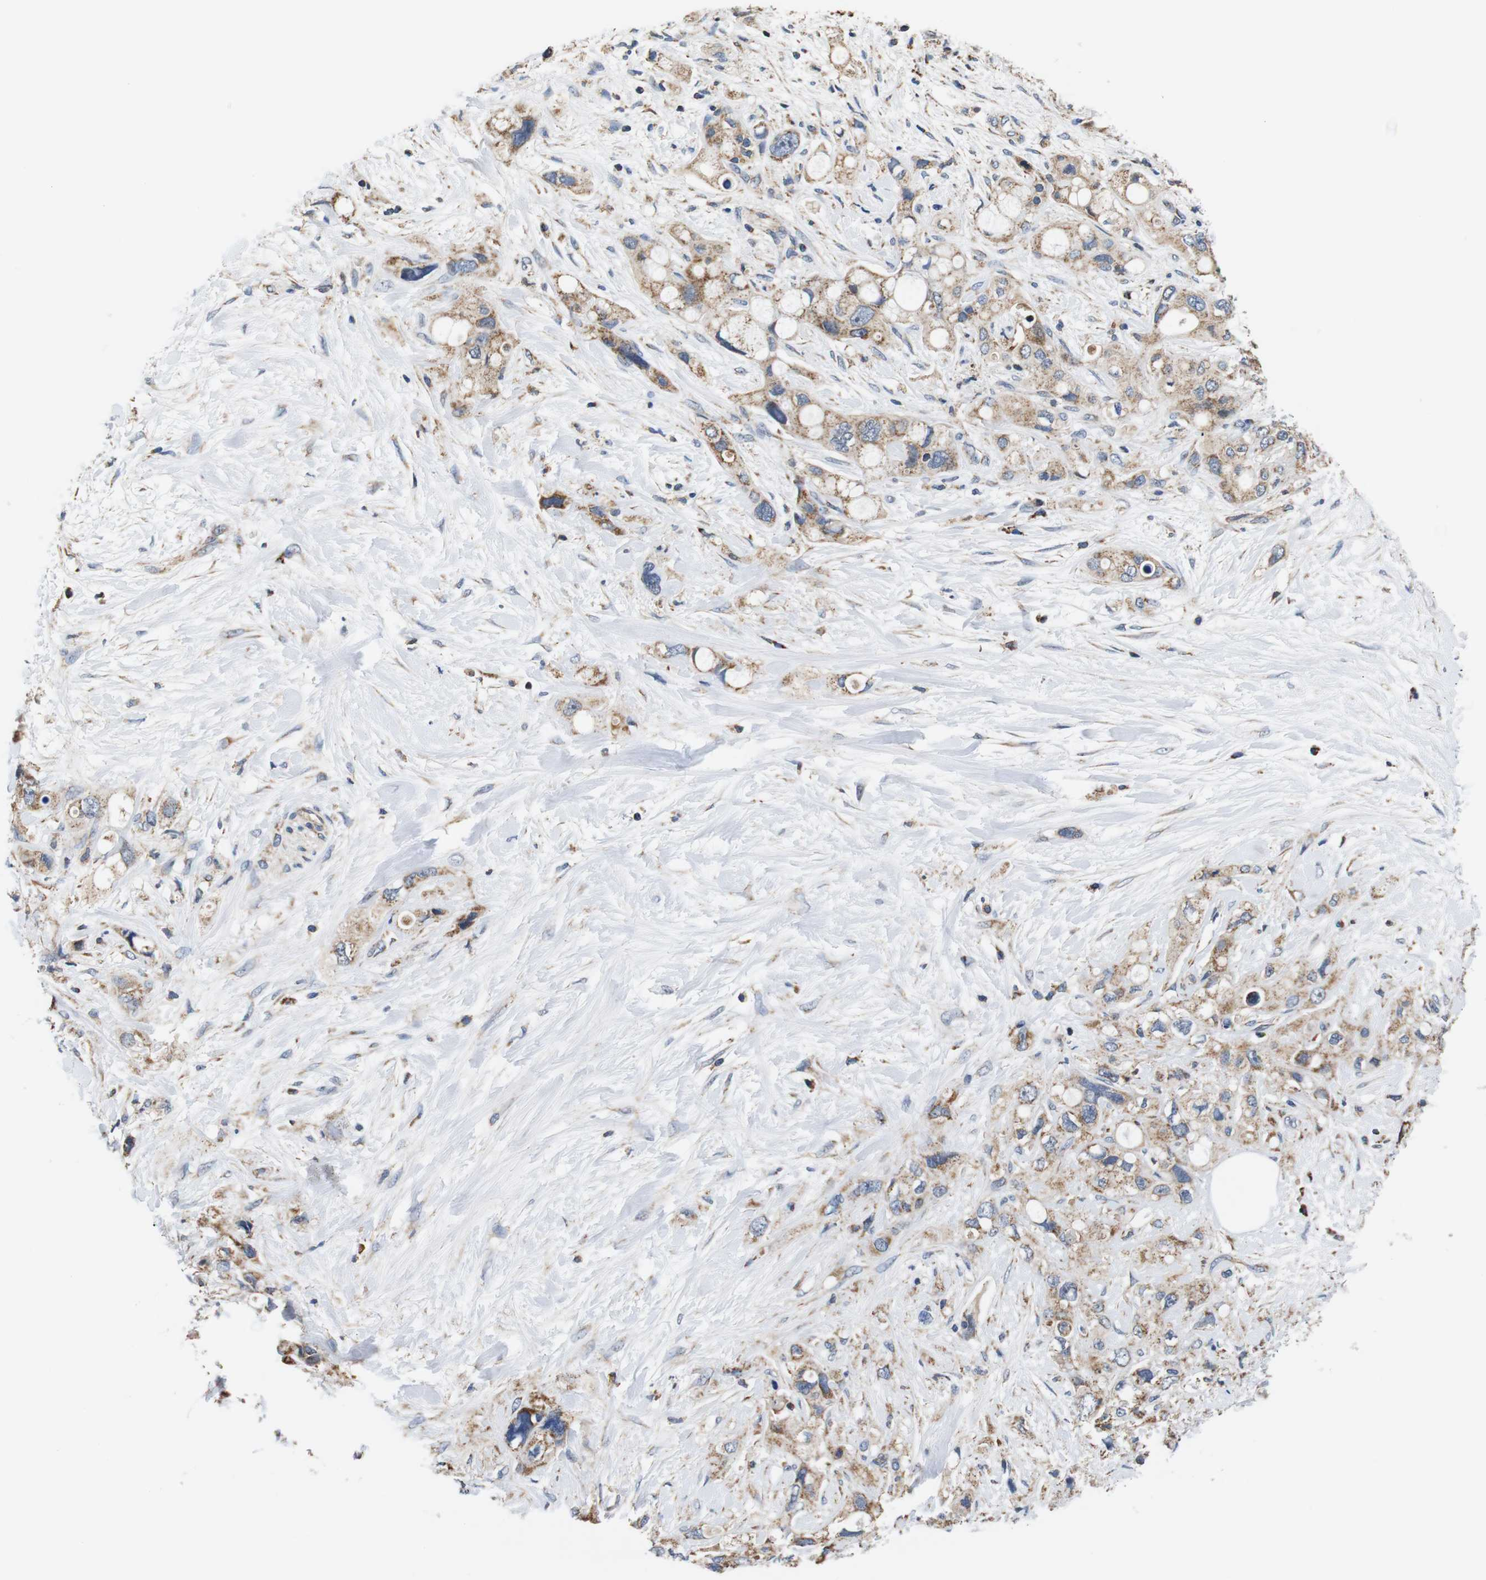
{"staining": {"intensity": "moderate", "quantity": ">75%", "location": "cytoplasmic/membranous"}, "tissue": "pancreatic cancer", "cell_type": "Tumor cells", "image_type": "cancer", "snomed": [{"axis": "morphology", "description": "Adenocarcinoma, NOS"}, {"axis": "topography", "description": "Pancreas"}], "caption": "Immunohistochemical staining of human pancreatic adenocarcinoma shows medium levels of moderate cytoplasmic/membranous expression in approximately >75% of tumor cells.", "gene": "LRP4", "patient": {"sex": "female", "age": 56}}